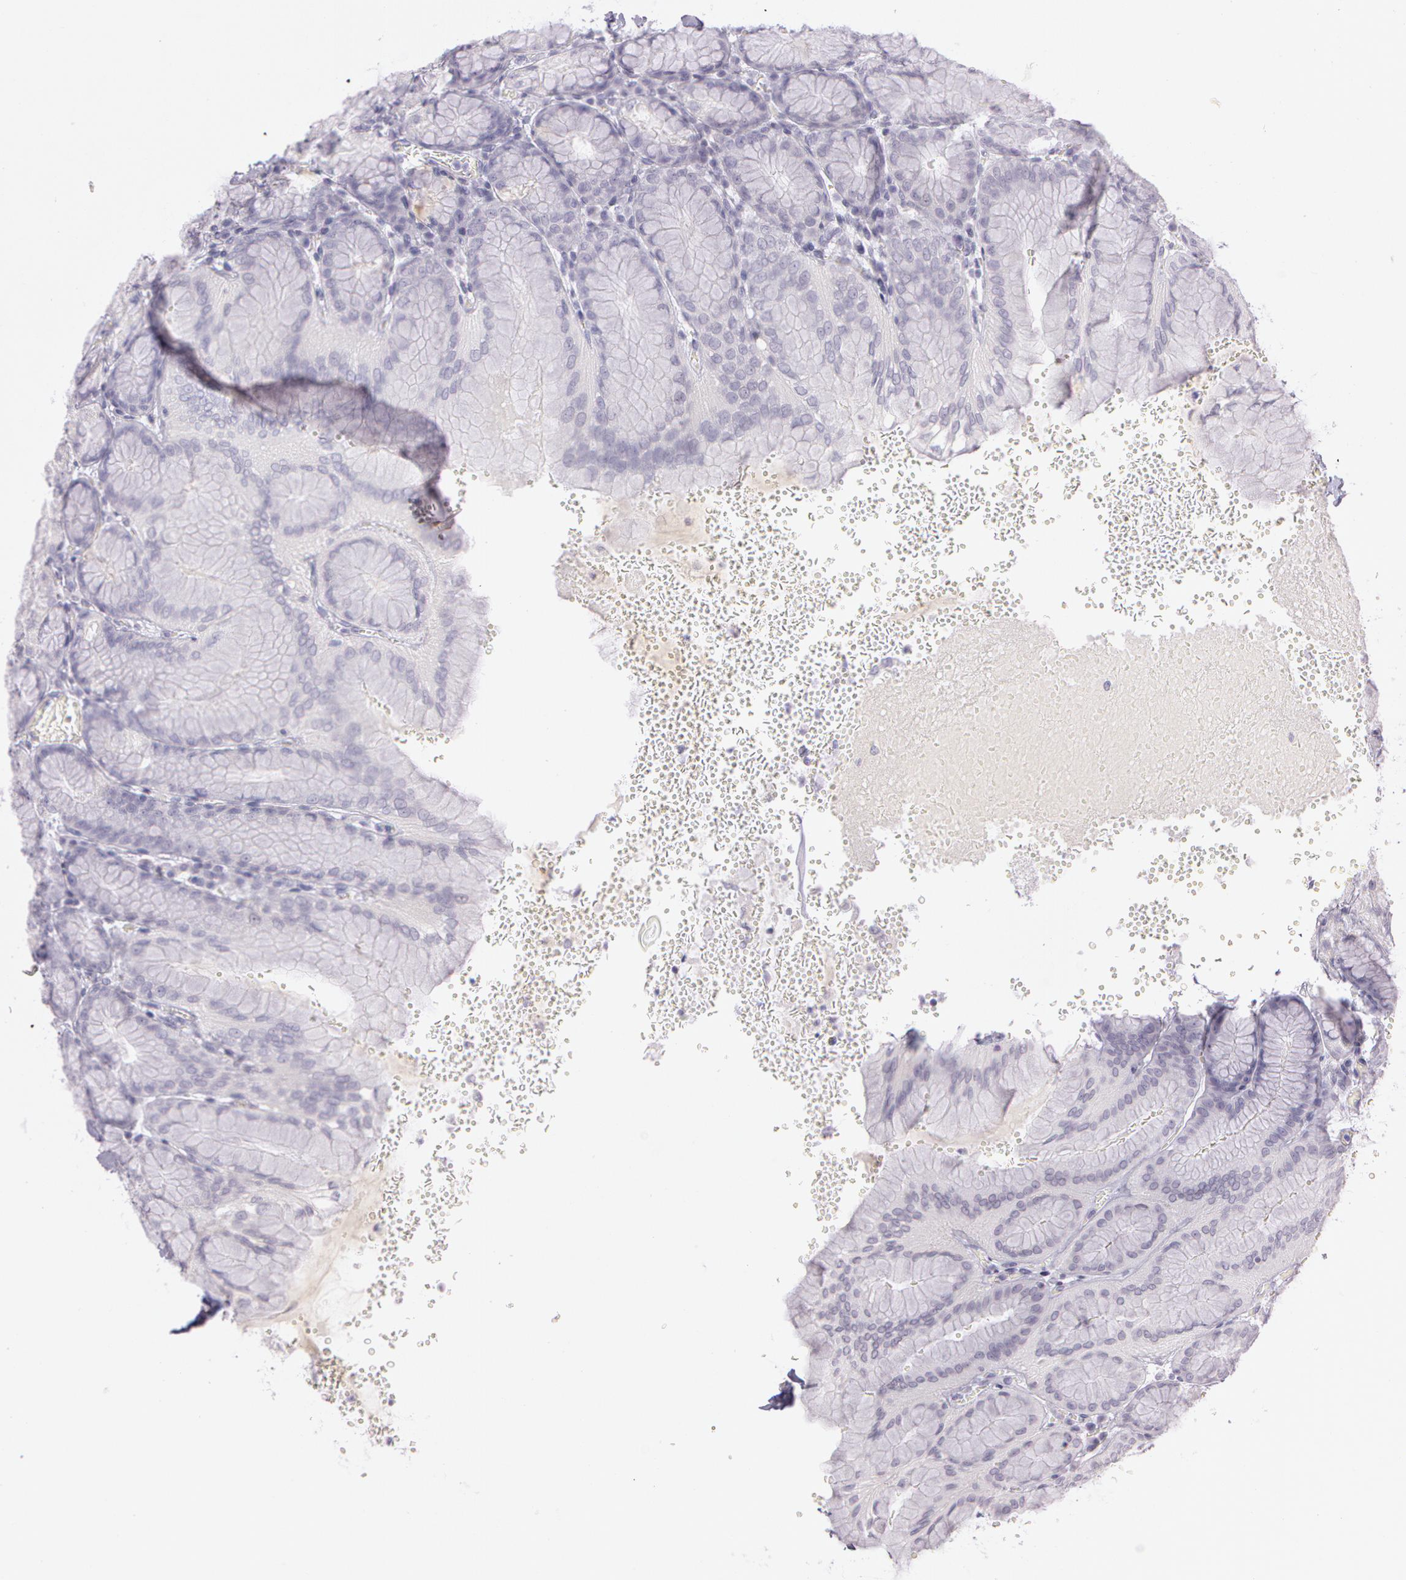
{"staining": {"intensity": "negative", "quantity": "none", "location": "none"}, "tissue": "stomach", "cell_type": "Glandular cells", "image_type": "normal", "snomed": [{"axis": "morphology", "description": "Normal tissue, NOS"}, {"axis": "topography", "description": "Stomach, upper"}, {"axis": "topography", "description": "Stomach"}], "caption": "This is a photomicrograph of immunohistochemistry (IHC) staining of unremarkable stomach, which shows no expression in glandular cells.", "gene": "OTC", "patient": {"sex": "male", "age": 76}}